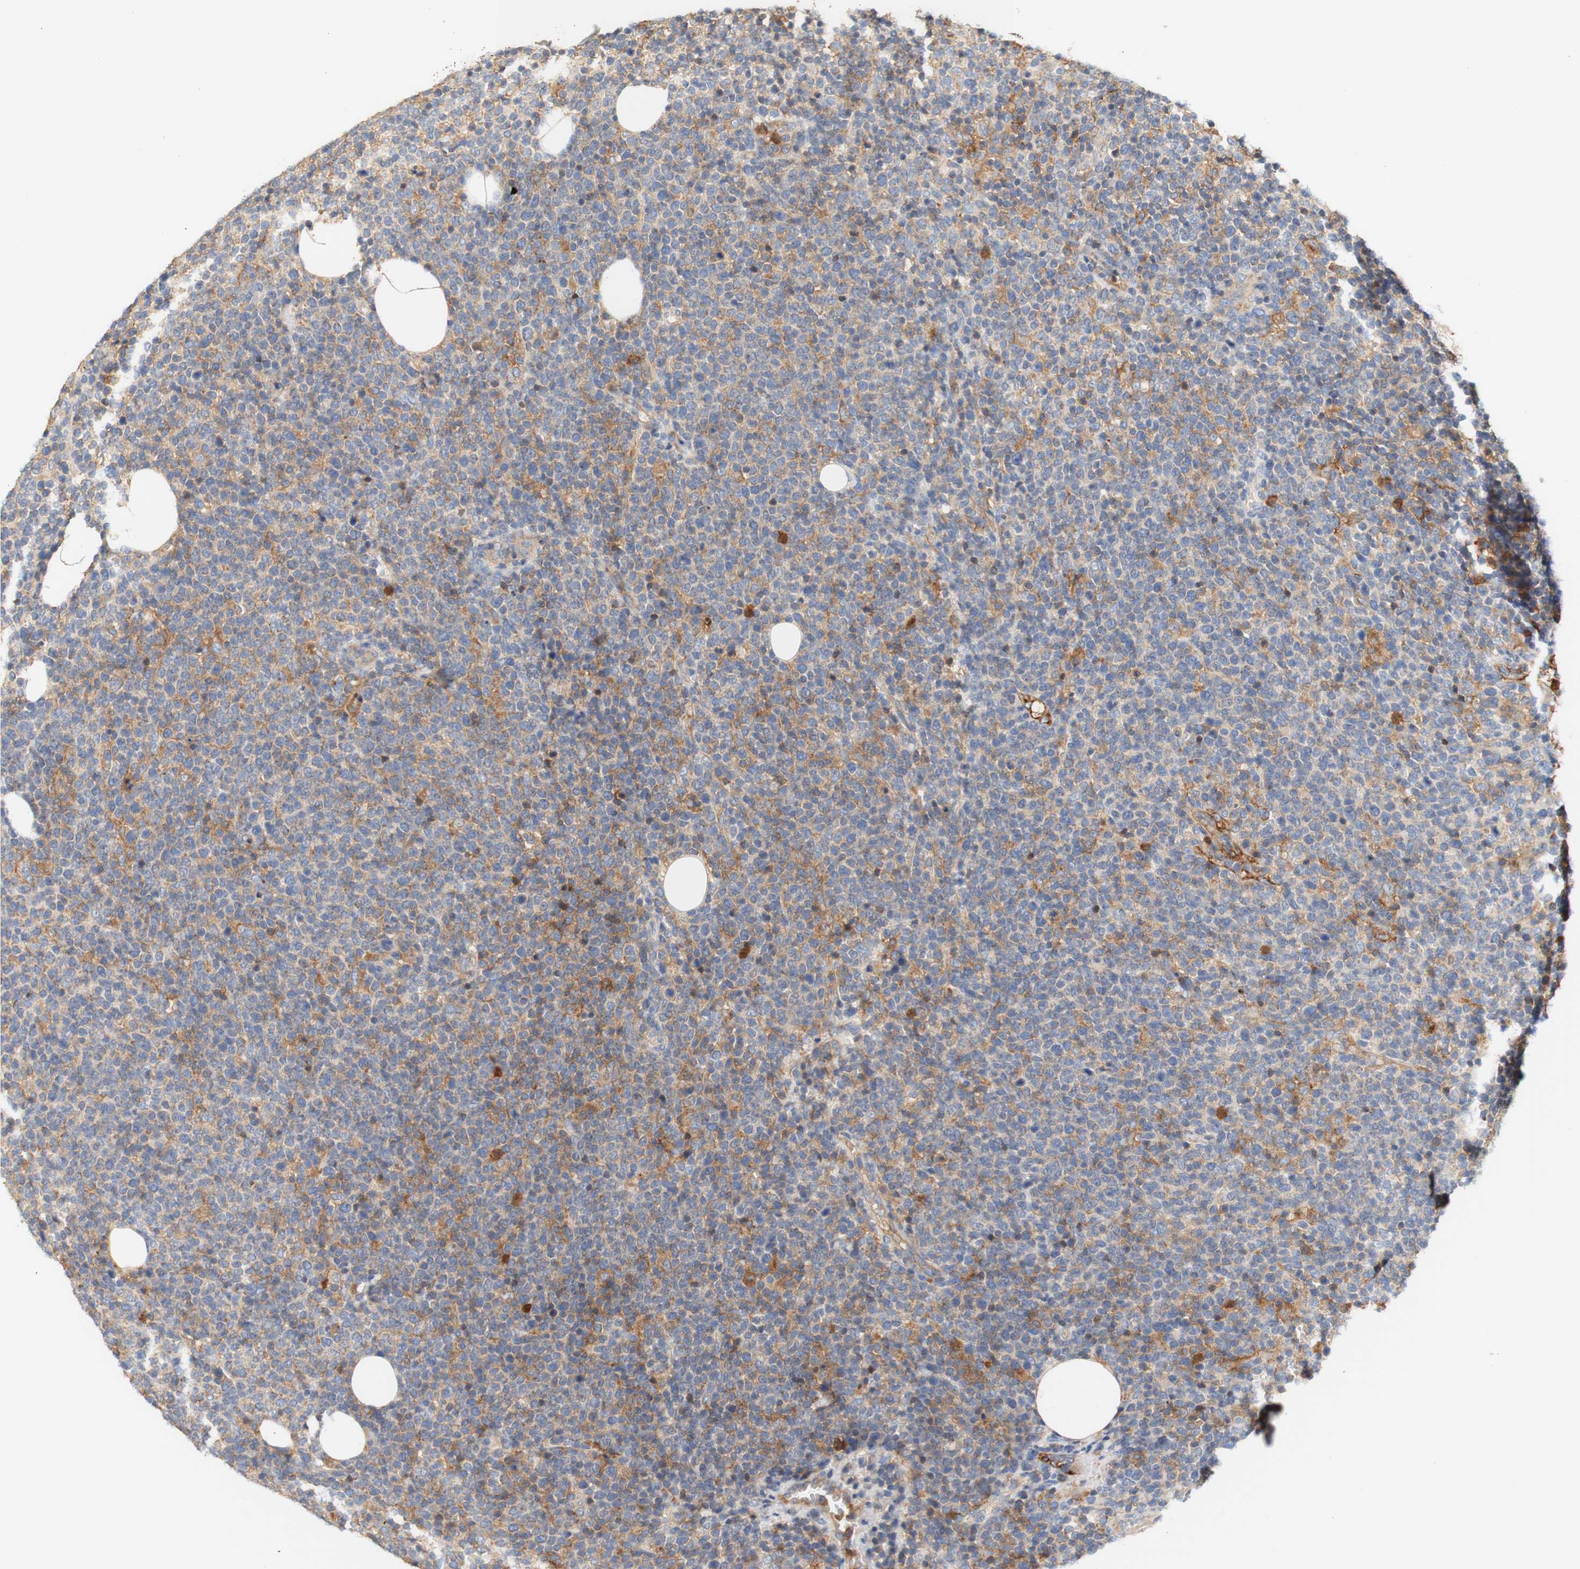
{"staining": {"intensity": "moderate", "quantity": "<25%", "location": "cytoplasmic/membranous"}, "tissue": "lymphoma", "cell_type": "Tumor cells", "image_type": "cancer", "snomed": [{"axis": "morphology", "description": "Malignant lymphoma, non-Hodgkin's type, High grade"}, {"axis": "topography", "description": "Lymph node"}], "caption": "Immunohistochemical staining of lymphoma displays low levels of moderate cytoplasmic/membranous expression in about <25% of tumor cells.", "gene": "PCDH7", "patient": {"sex": "male", "age": 61}}